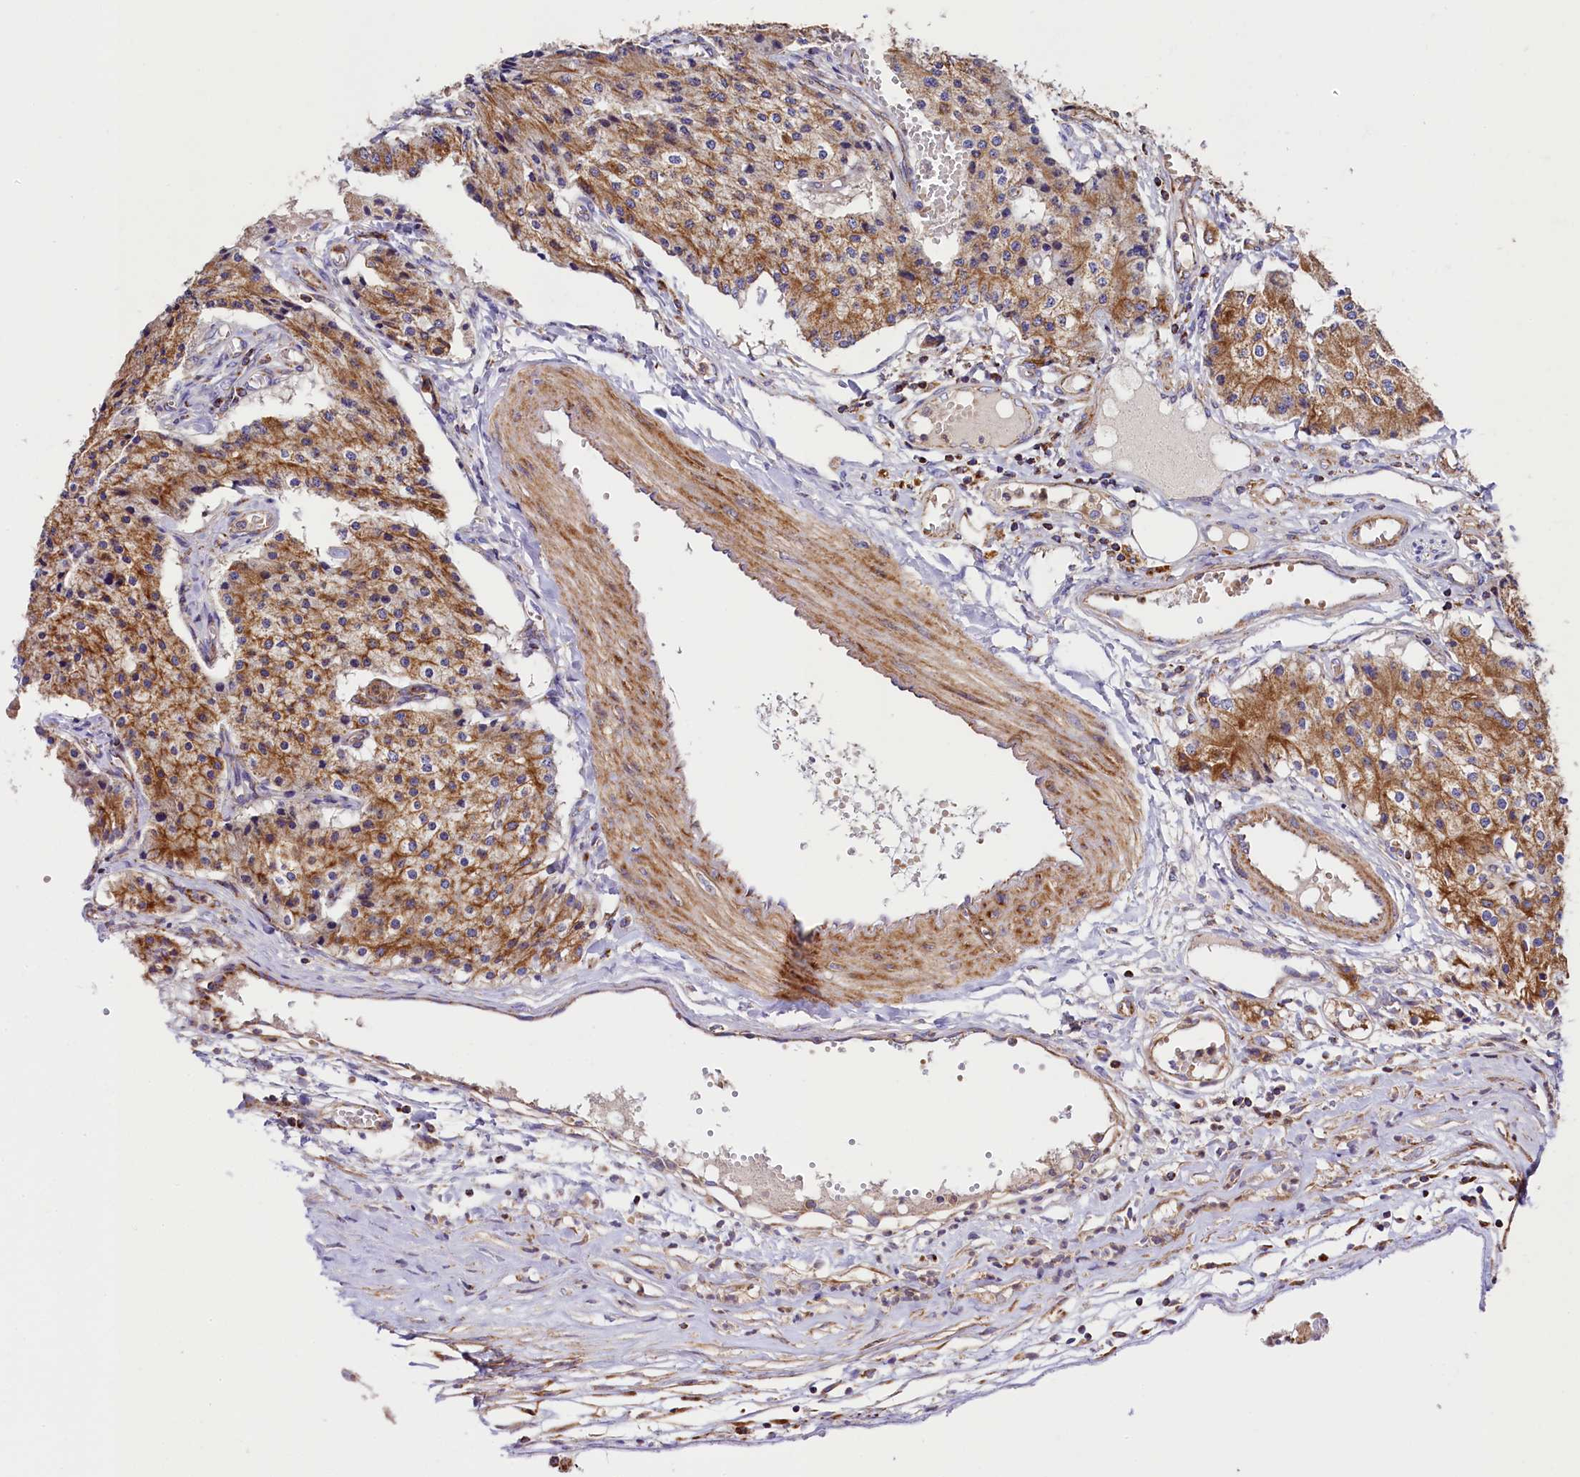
{"staining": {"intensity": "moderate", "quantity": ">75%", "location": "cytoplasmic/membranous"}, "tissue": "carcinoid", "cell_type": "Tumor cells", "image_type": "cancer", "snomed": [{"axis": "morphology", "description": "Carcinoid, malignant, NOS"}, {"axis": "topography", "description": "Colon"}], "caption": "Carcinoid was stained to show a protein in brown. There is medium levels of moderate cytoplasmic/membranous positivity in about >75% of tumor cells. The protein is shown in brown color, while the nuclei are stained blue.", "gene": "CLYBL", "patient": {"sex": "female", "age": 52}}